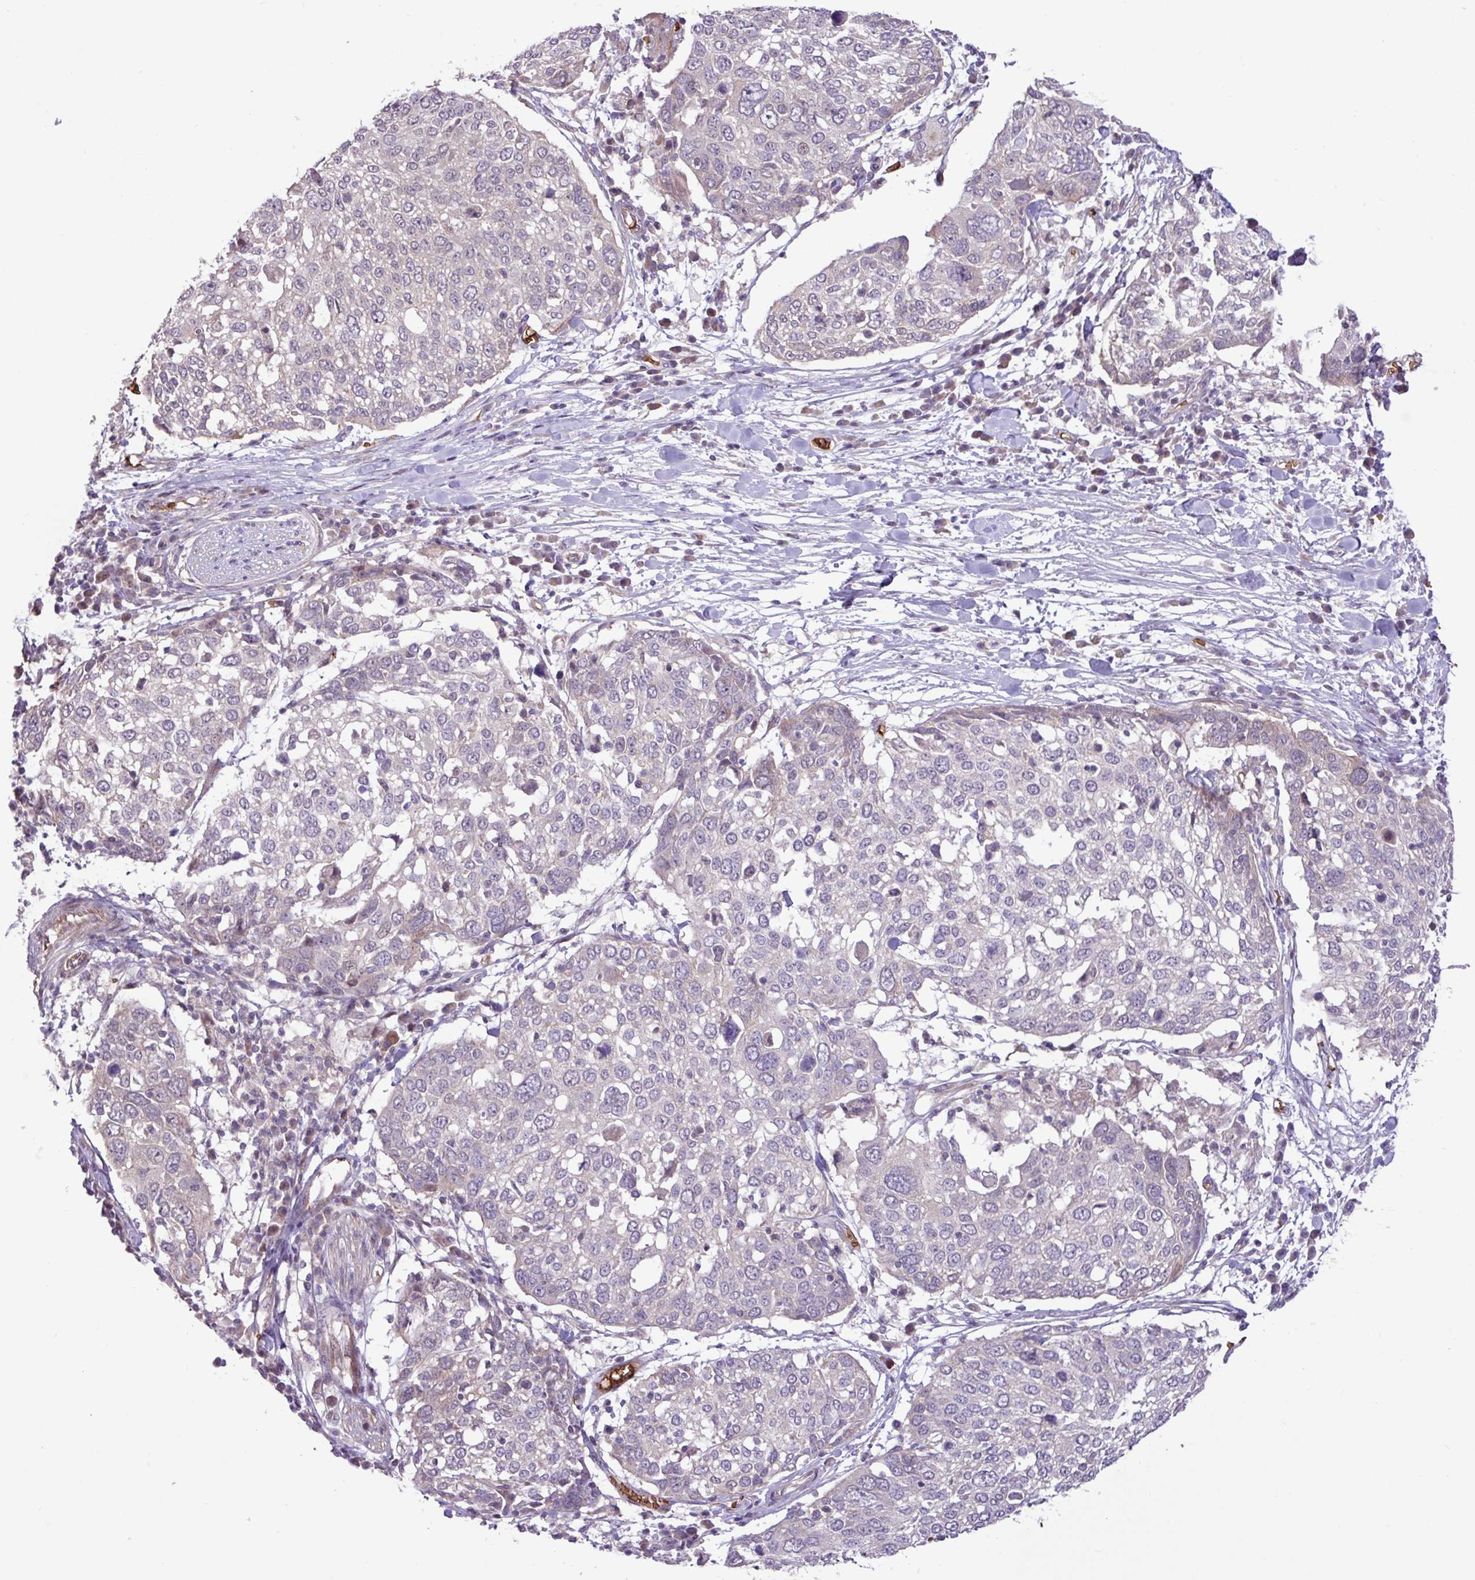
{"staining": {"intensity": "negative", "quantity": "none", "location": "none"}, "tissue": "lung cancer", "cell_type": "Tumor cells", "image_type": "cancer", "snomed": [{"axis": "morphology", "description": "Squamous cell carcinoma, NOS"}, {"axis": "topography", "description": "Lung"}], "caption": "IHC image of human lung cancer stained for a protein (brown), which demonstrates no positivity in tumor cells.", "gene": "RAD21L1", "patient": {"sex": "male", "age": 65}}